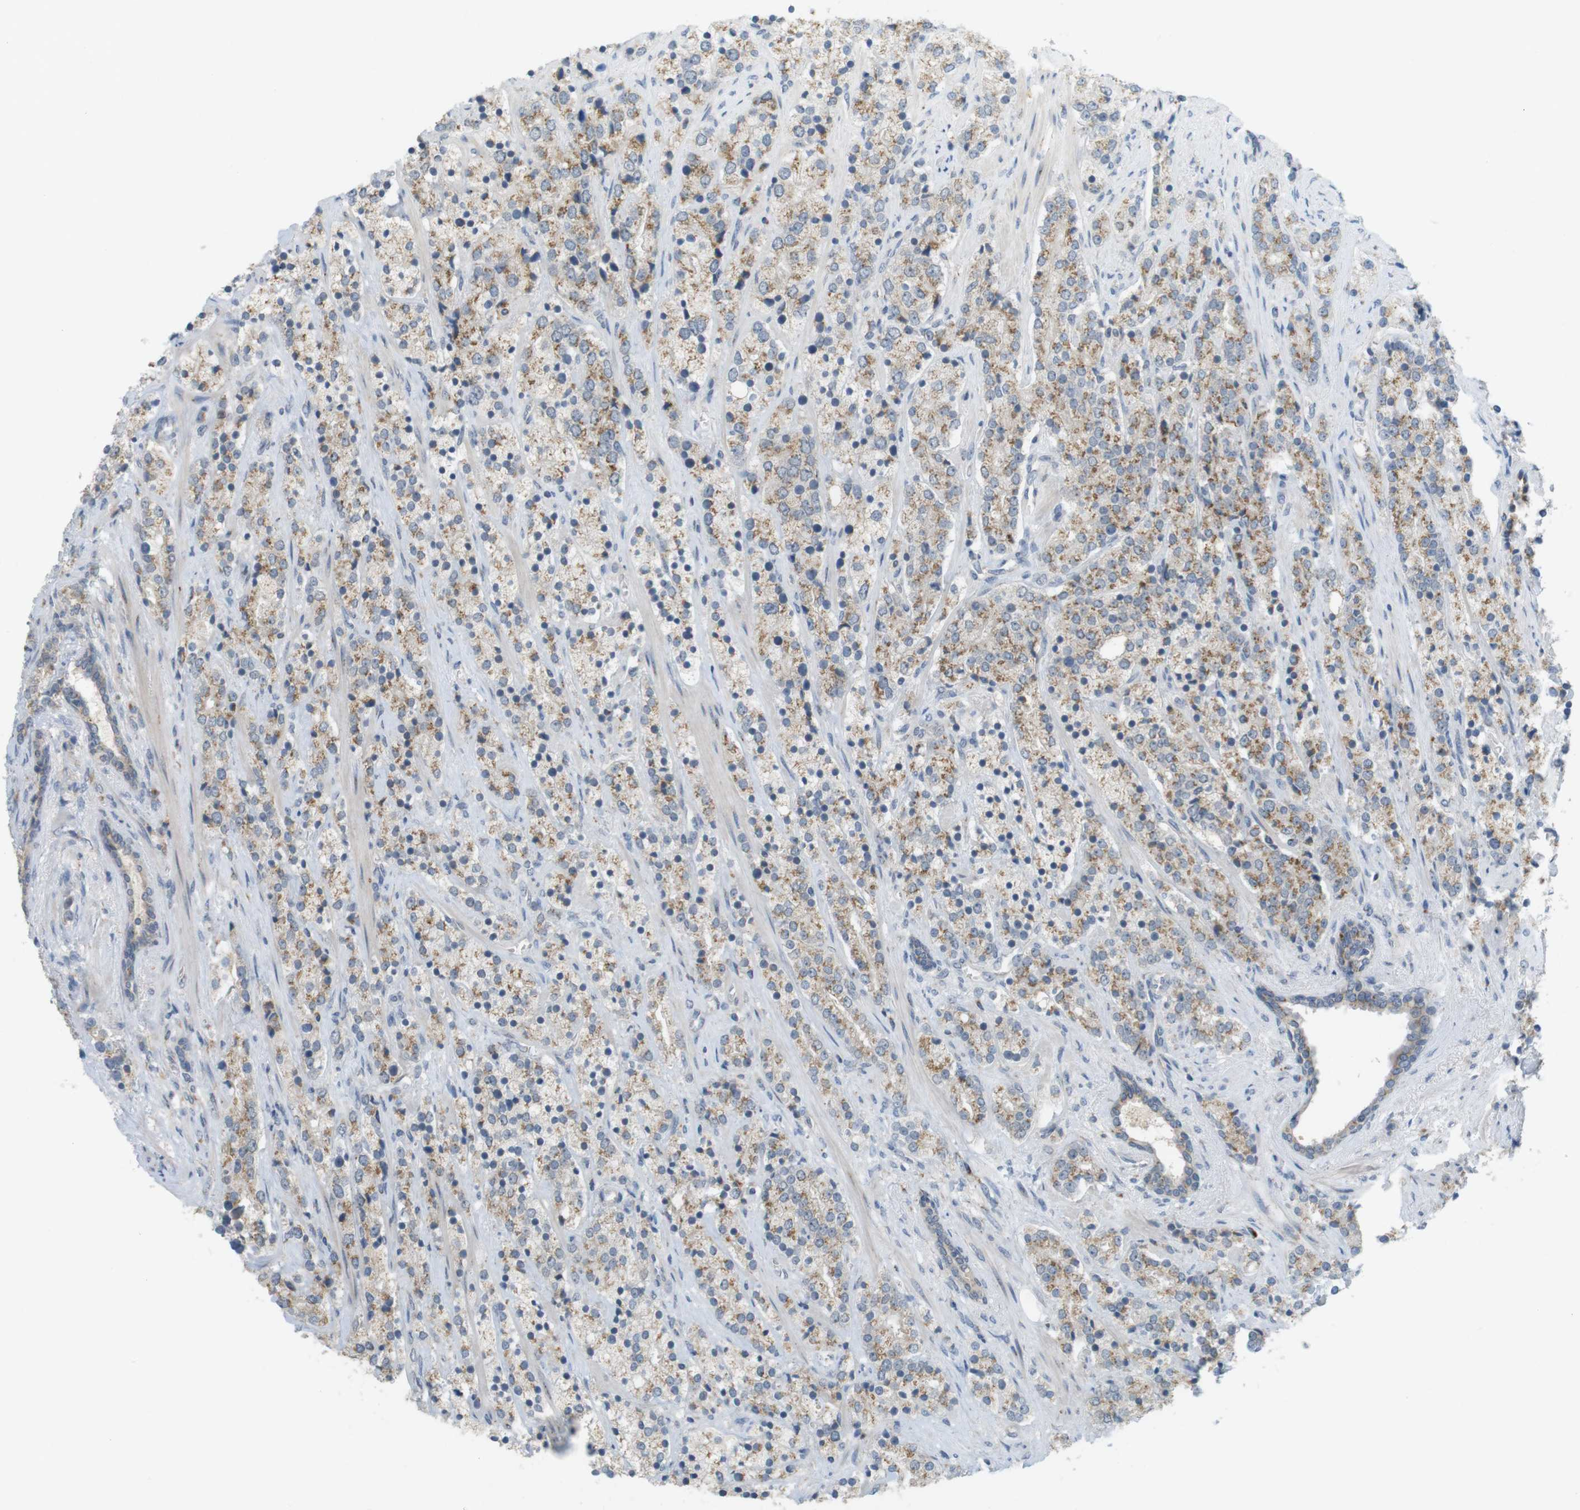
{"staining": {"intensity": "moderate", "quantity": ">75%", "location": "cytoplasmic/membranous"}, "tissue": "prostate cancer", "cell_type": "Tumor cells", "image_type": "cancer", "snomed": [{"axis": "morphology", "description": "Adenocarcinoma, High grade"}, {"axis": "topography", "description": "Prostate"}], "caption": "High-magnification brightfield microscopy of prostate cancer stained with DAB (3,3'-diaminobenzidine) (brown) and counterstained with hematoxylin (blue). tumor cells exhibit moderate cytoplasmic/membranous staining is appreciated in approximately>75% of cells. Using DAB (3,3'-diaminobenzidine) (brown) and hematoxylin (blue) stains, captured at high magnification using brightfield microscopy.", "gene": "YIPF3", "patient": {"sex": "male", "age": 71}}